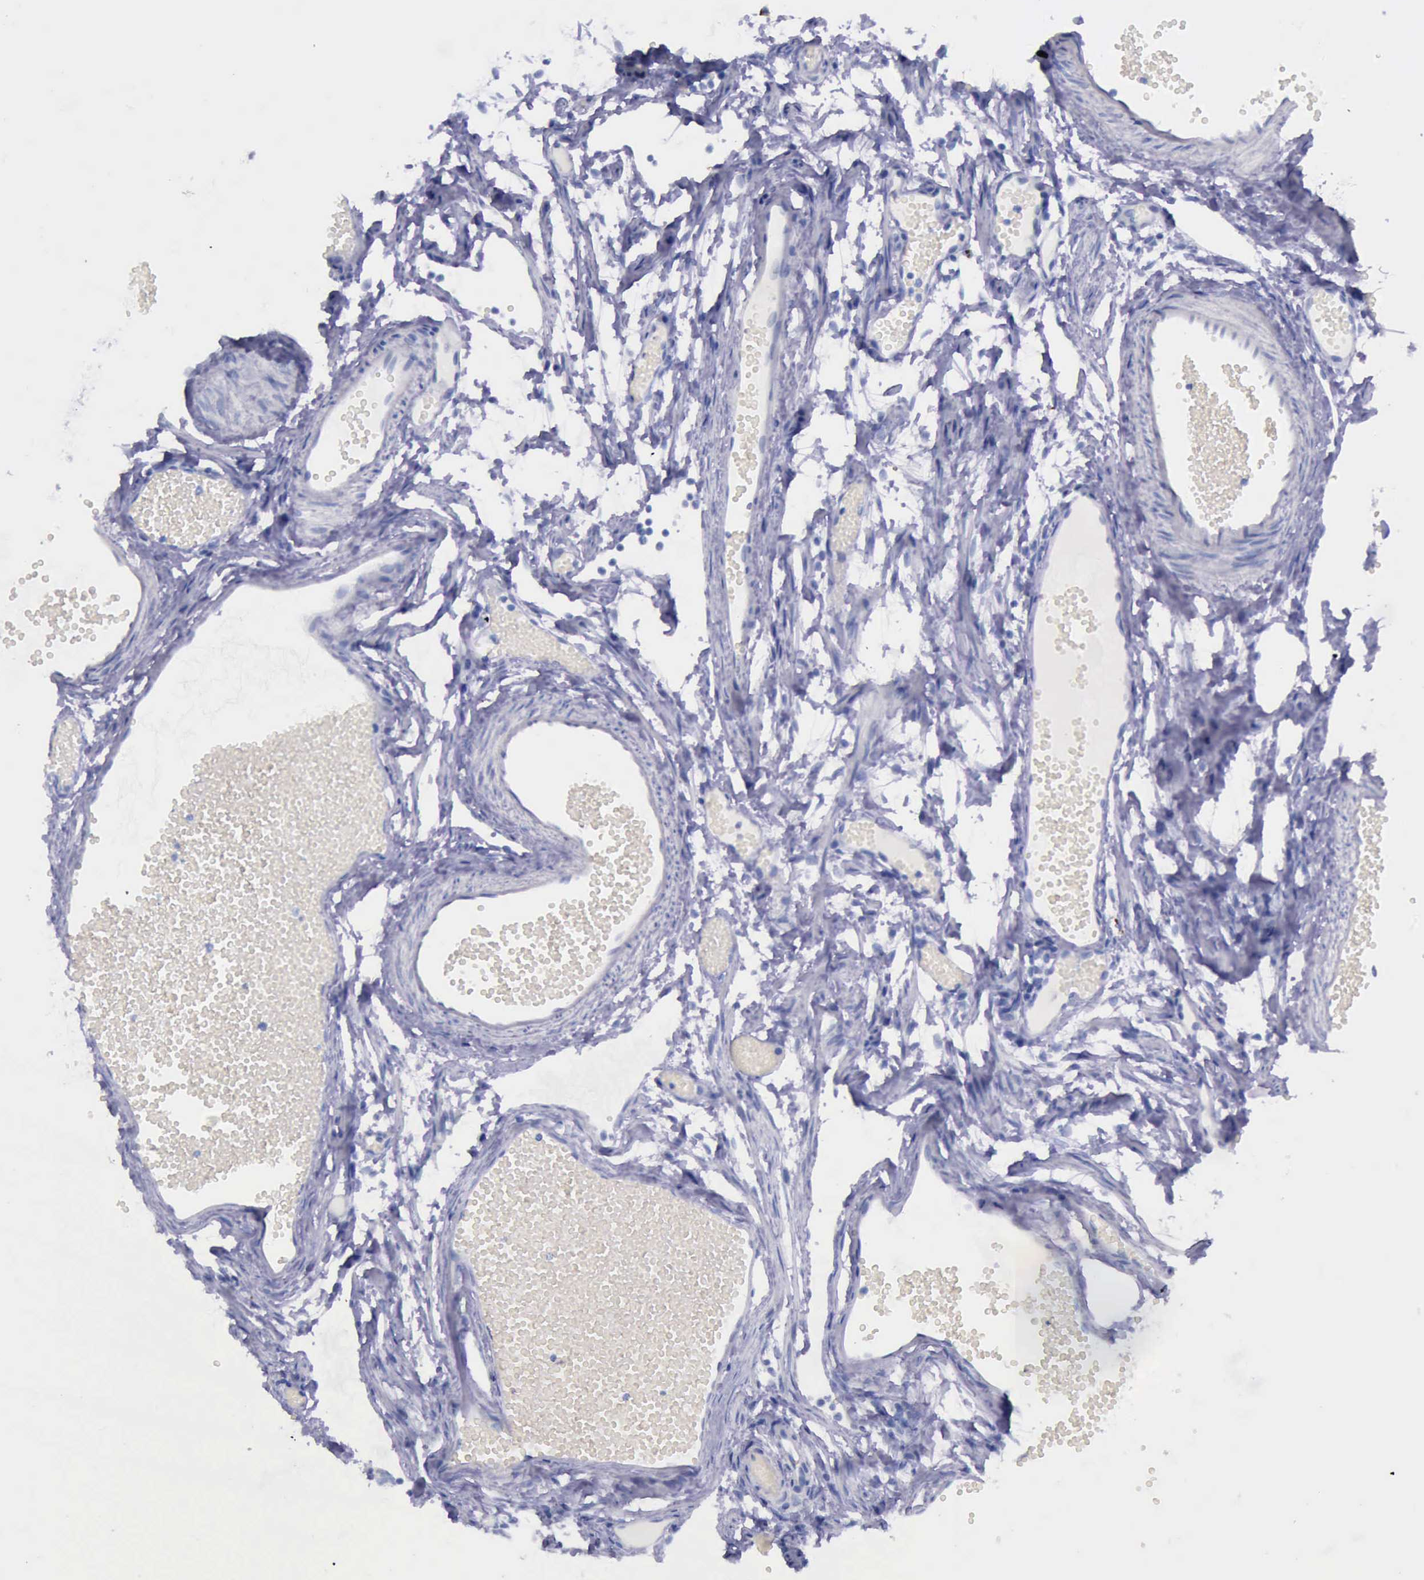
{"staining": {"intensity": "weak", "quantity": "25%-75%", "location": "cytoplasmic/membranous"}, "tissue": "fallopian tube", "cell_type": "Glandular cells", "image_type": "normal", "snomed": [{"axis": "morphology", "description": "Normal tissue, NOS"}, {"axis": "topography", "description": "Fallopian tube"}], "caption": "Fallopian tube stained for a protein shows weak cytoplasmic/membranous positivity in glandular cells. The staining is performed using DAB (3,3'-diaminobenzidine) brown chromogen to label protein expression. The nuclei are counter-stained blue using hematoxylin.", "gene": "GLA", "patient": {"sex": "female", "age": 29}}